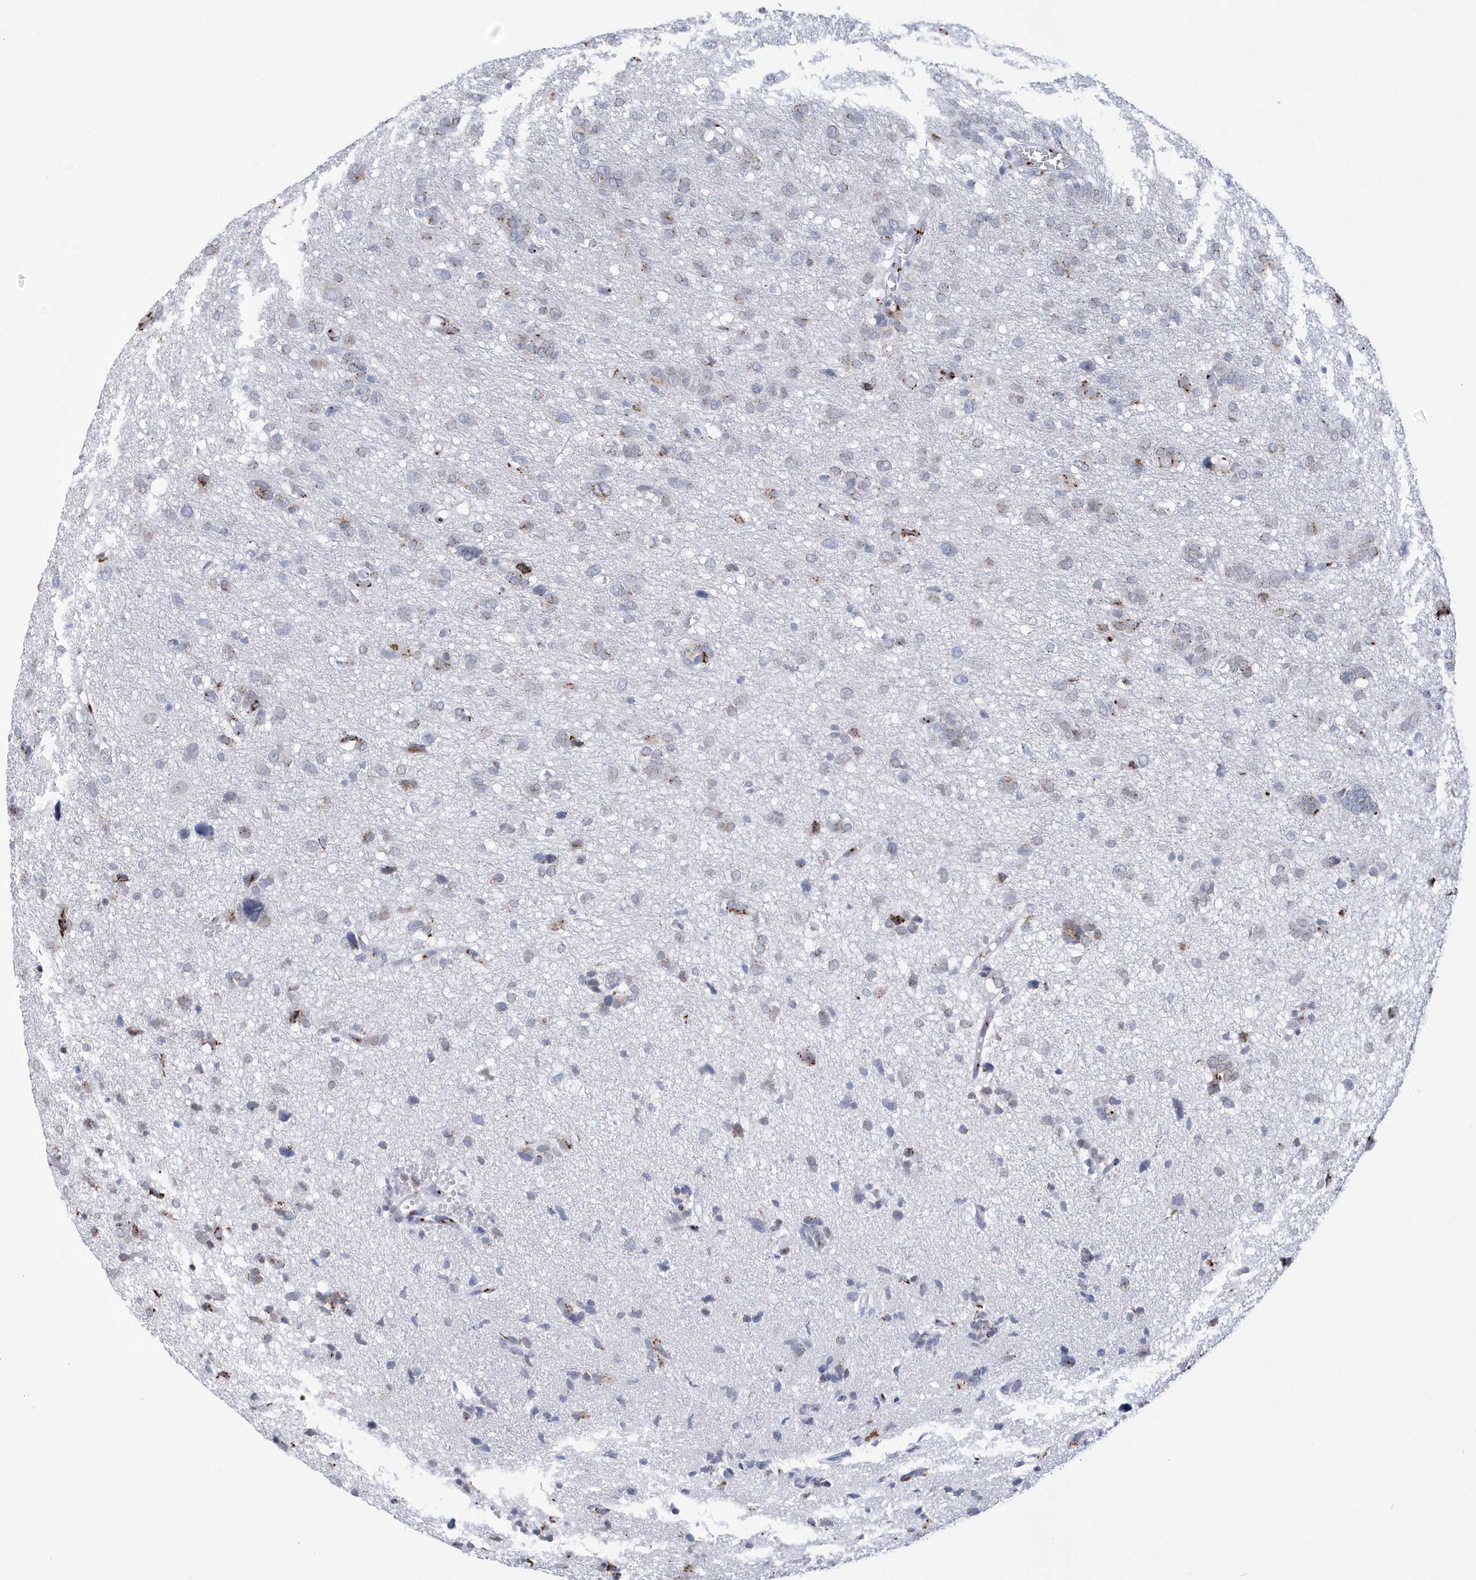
{"staining": {"intensity": "moderate", "quantity": "<25%", "location": "cytoplasmic/membranous"}, "tissue": "glioma", "cell_type": "Tumor cells", "image_type": "cancer", "snomed": [{"axis": "morphology", "description": "Glioma, malignant, High grade"}, {"axis": "topography", "description": "Brain"}], "caption": "An image of human malignant glioma (high-grade) stained for a protein reveals moderate cytoplasmic/membranous brown staining in tumor cells.", "gene": "SLX9", "patient": {"sex": "female", "age": 59}}